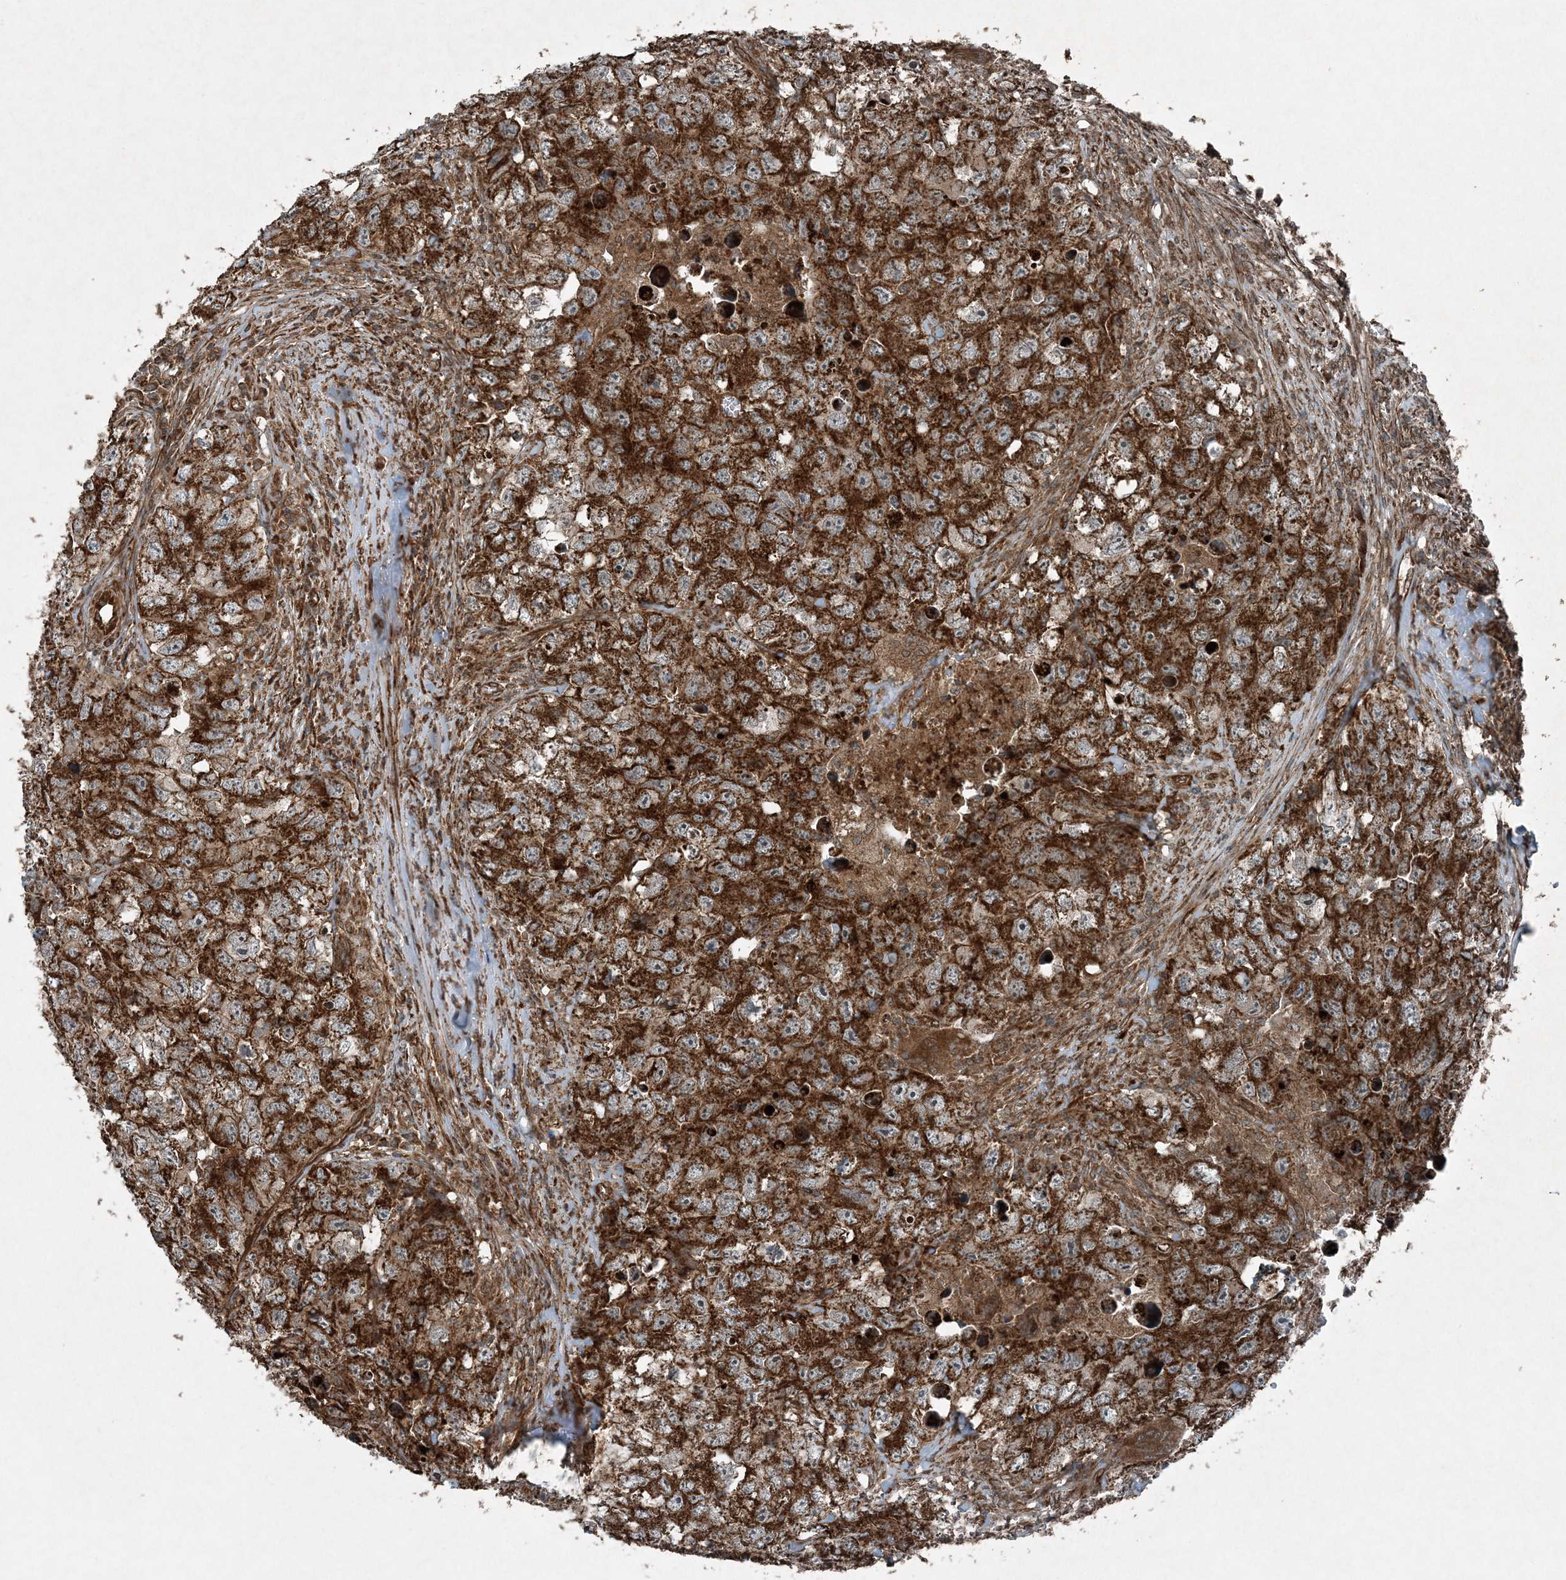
{"staining": {"intensity": "strong", "quantity": ">75%", "location": "cytoplasmic/membranous"}, "tissue": "testis cancer", "cell_type": "Tumor cells", "image_type": "cancer", "snomed": [{"axis": "morphology", "description": "Seminoma, NOS"}, {"axis": "morphology", "description": "Carcinoma, Embryonal, NOS"}, {"axis": "topography", "description": "Testis"}], "caption": "This micrograph exhibits testis cancer (embryonal carcinoma) stained with immunohistochemistry (IHC) to label a protein in brown. The cytoplasmic/membranous of tumor cells show strong positivity for the protein. Nuclei are counter-stained blue.", "gene": "COPS7B", "patient": {"sex": "male", "age": 43}}